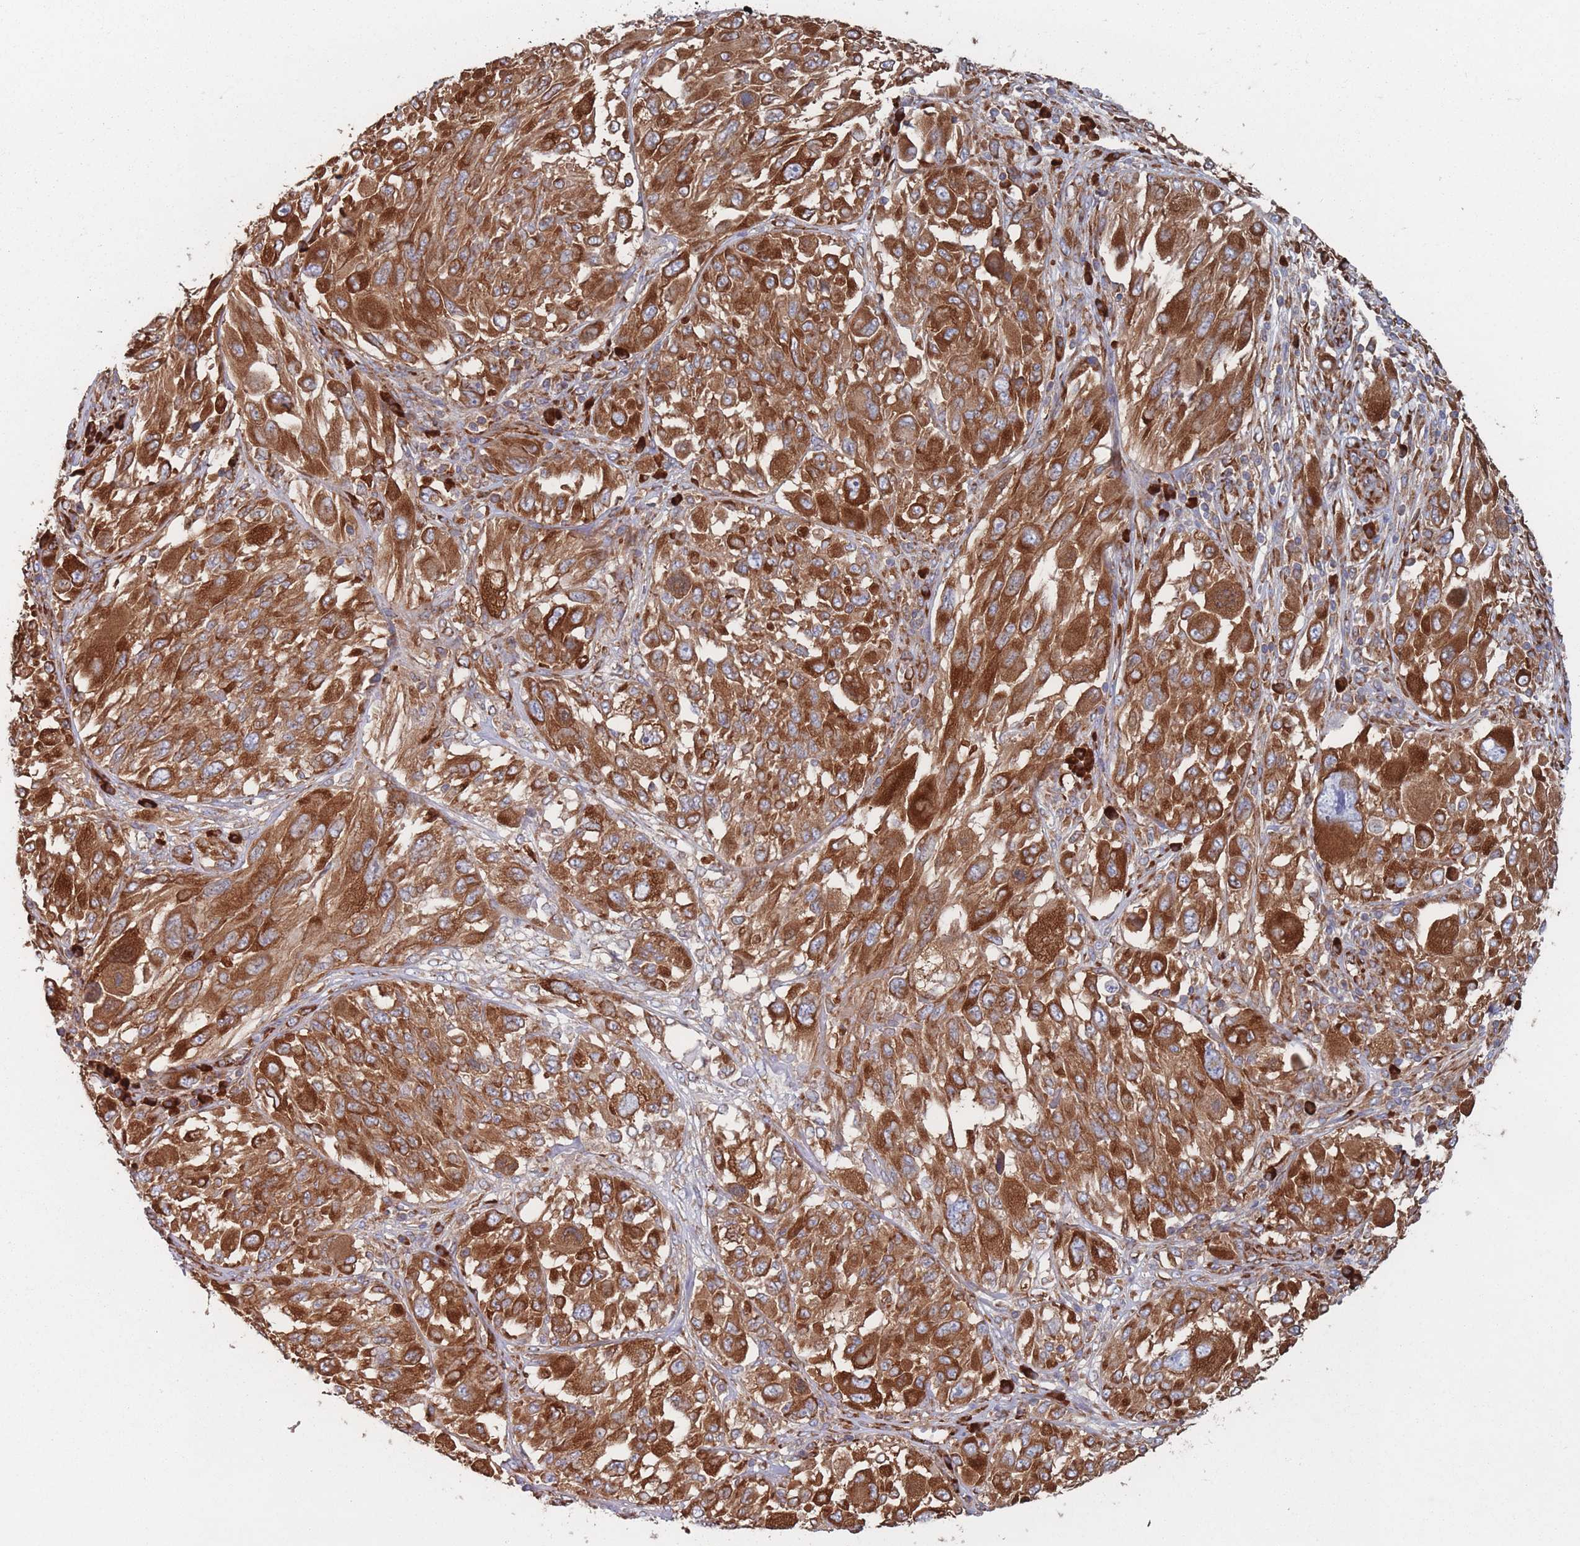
{"staining": {"intensity": "strong", "quantity": ">75%", "location": "cytoplasmic/membranous"}, "tissue": "melanoma", "cell_type": "Tumor cells", "image_type": "cancer", "snomed": [{"axis": "morphology", "description": "Malignant melanoma, NOS"}, {"axis": "topography", "description": "Skin"}], "caption": "Immunohistochemistry (IHC) (DAB) staining of malignant melanoma demonstrates strong cytoplasmic/membranous protein positivity in approximately >75% of tumor cells. The protein is stained brown, and the nuclei are stained in blue (DAB (3,3'-diaminobenzidine) IHC with brightfield microscopy, high magnification).", "gene": "EEF1B2", "patient": {"sex": "female", "age": 91}}